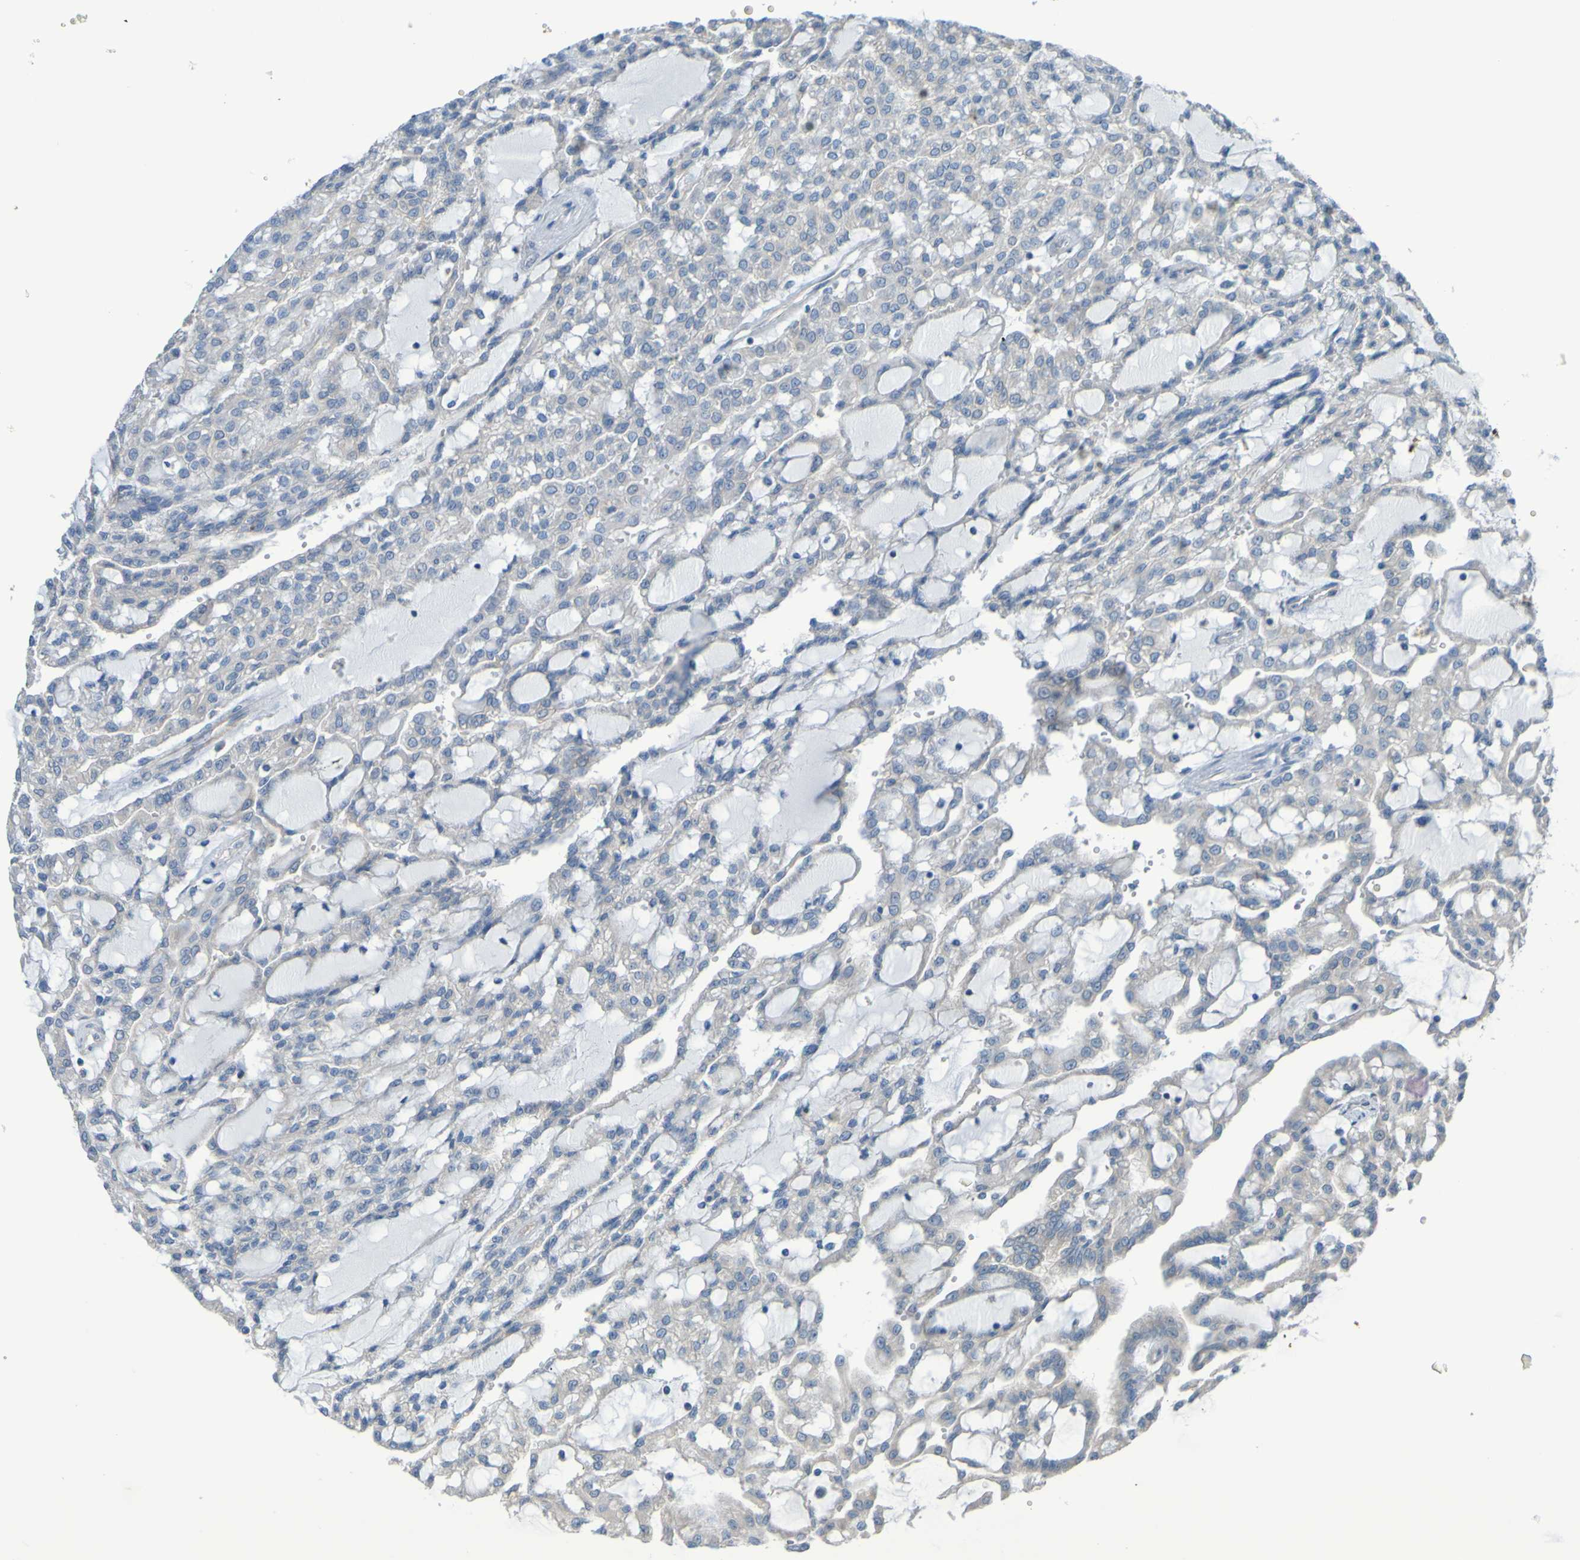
{"staining": {"intensity": "weak", "quantity": "25%-75%", "location": "cytoplasmic/membranous"}, "tissue": "renal cancer", "cell_type": "Tumor cells", "image_type": "cancer", "snomed": [{"axis": "morphology", "description": "Adenocarcinoma, NOS"}, {"axis": "topography", "description": "Kidney"}], "caption": "This is a photomicrograph of immunohistochemistry (IHC) staining of renal cancer, which shows weak positivity in the cytoplasmic/membranous of tumor cells.", "gene": "NPRL3", "patient": {"sex": "male", "age": 63}}